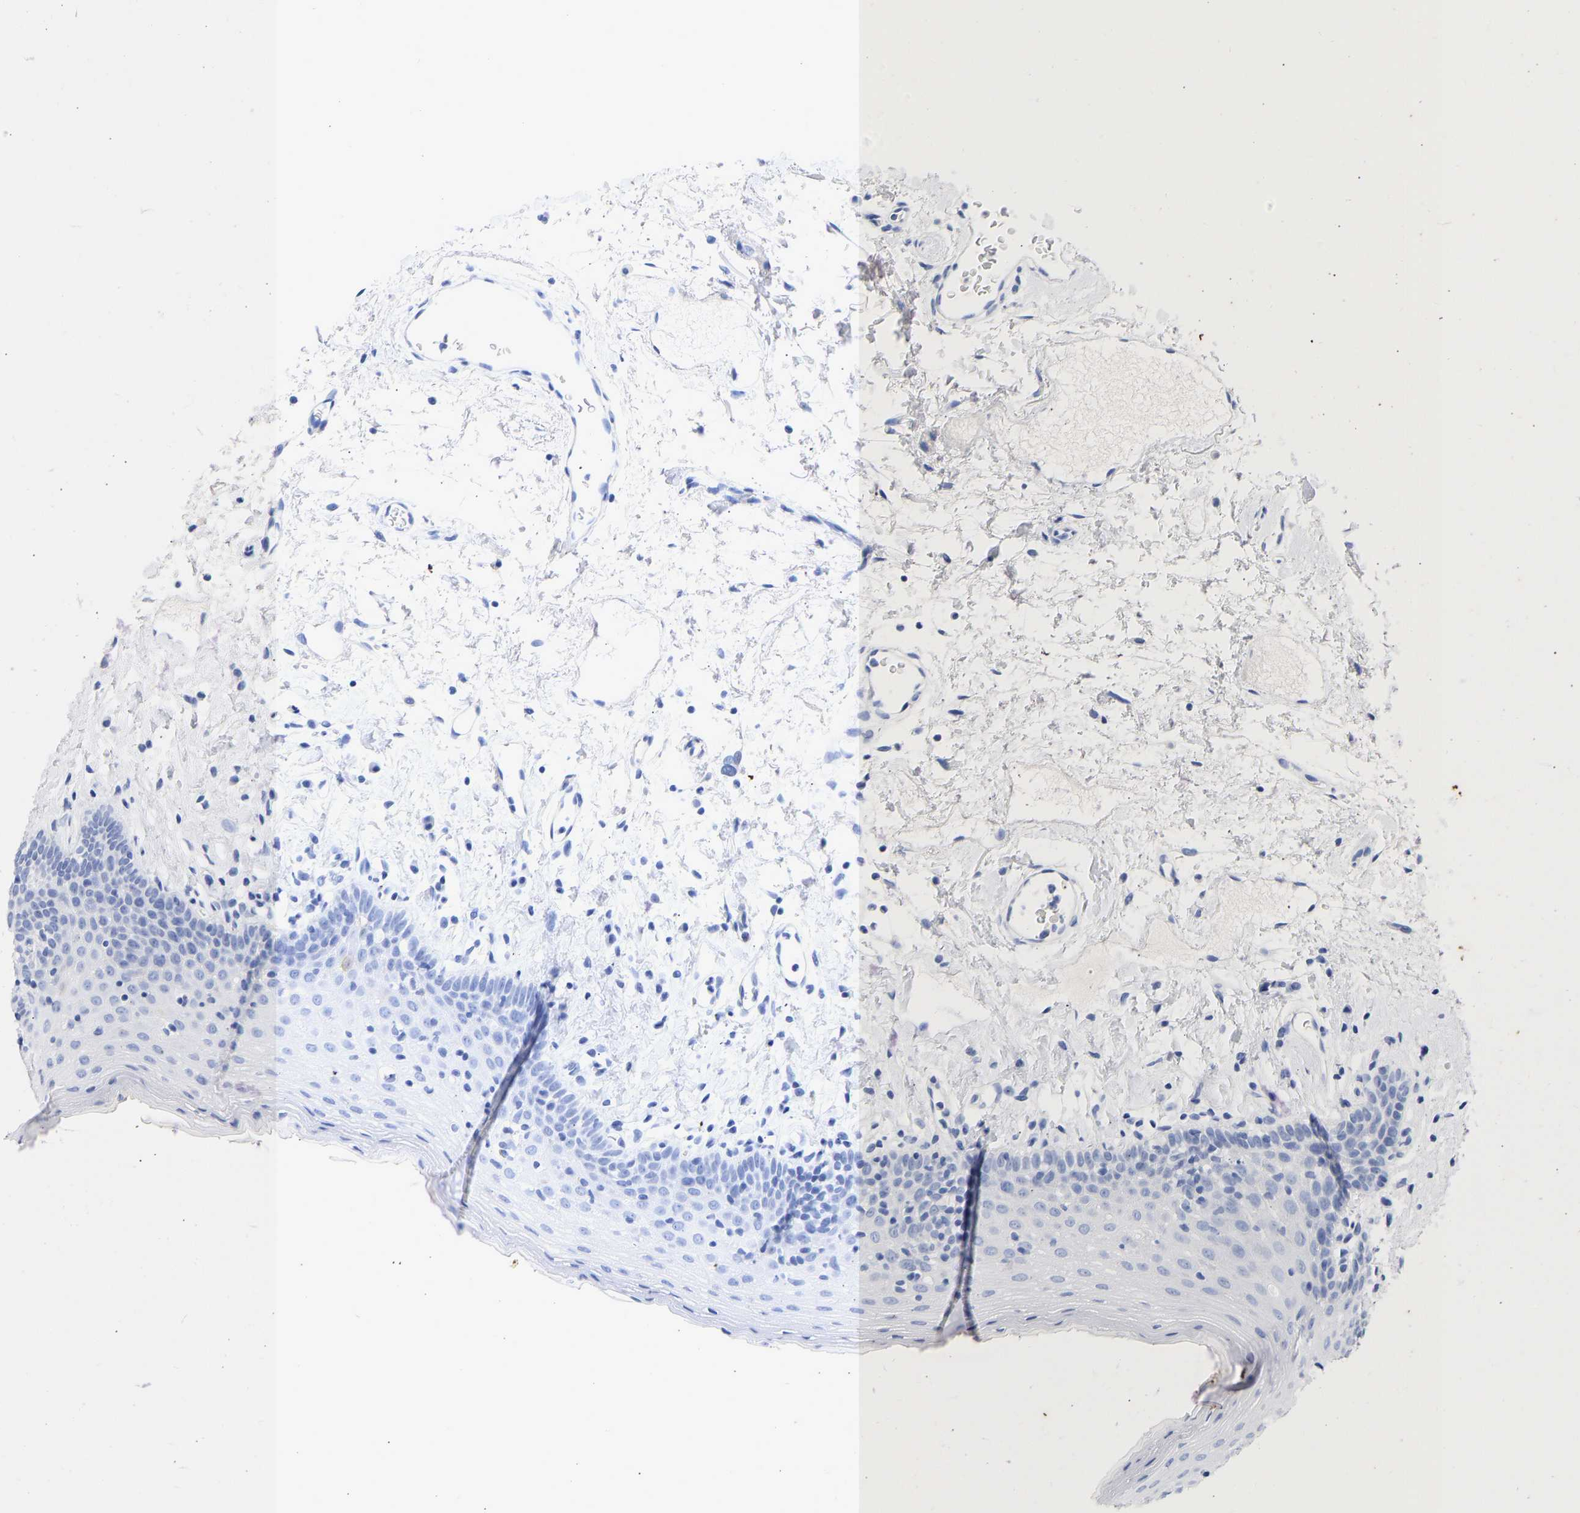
{"staining": {"intensity": "strong", "quantity": "25%-75%", "location": "cytoplasmic/membranous"}, "tissue": "oral mucosa", "cell_type": "Squamous epithelial cells", "image_type": "normal", "snomed": [{"axis": "morphology", "description": "Normal tissue, NOS"}, {"axis": "topography", "description": "Oral tissue"}], "caption": "Protein staining reveals strong cytoplasmic/membranous staining in about 25%-75% of squamous epithelial cells in normal oral mucosa. (brown staining indicates protein expression, while blue staining denotes nuclei).", "gene": "KRT1", "patient": {"sex": "male", "age": 66}}